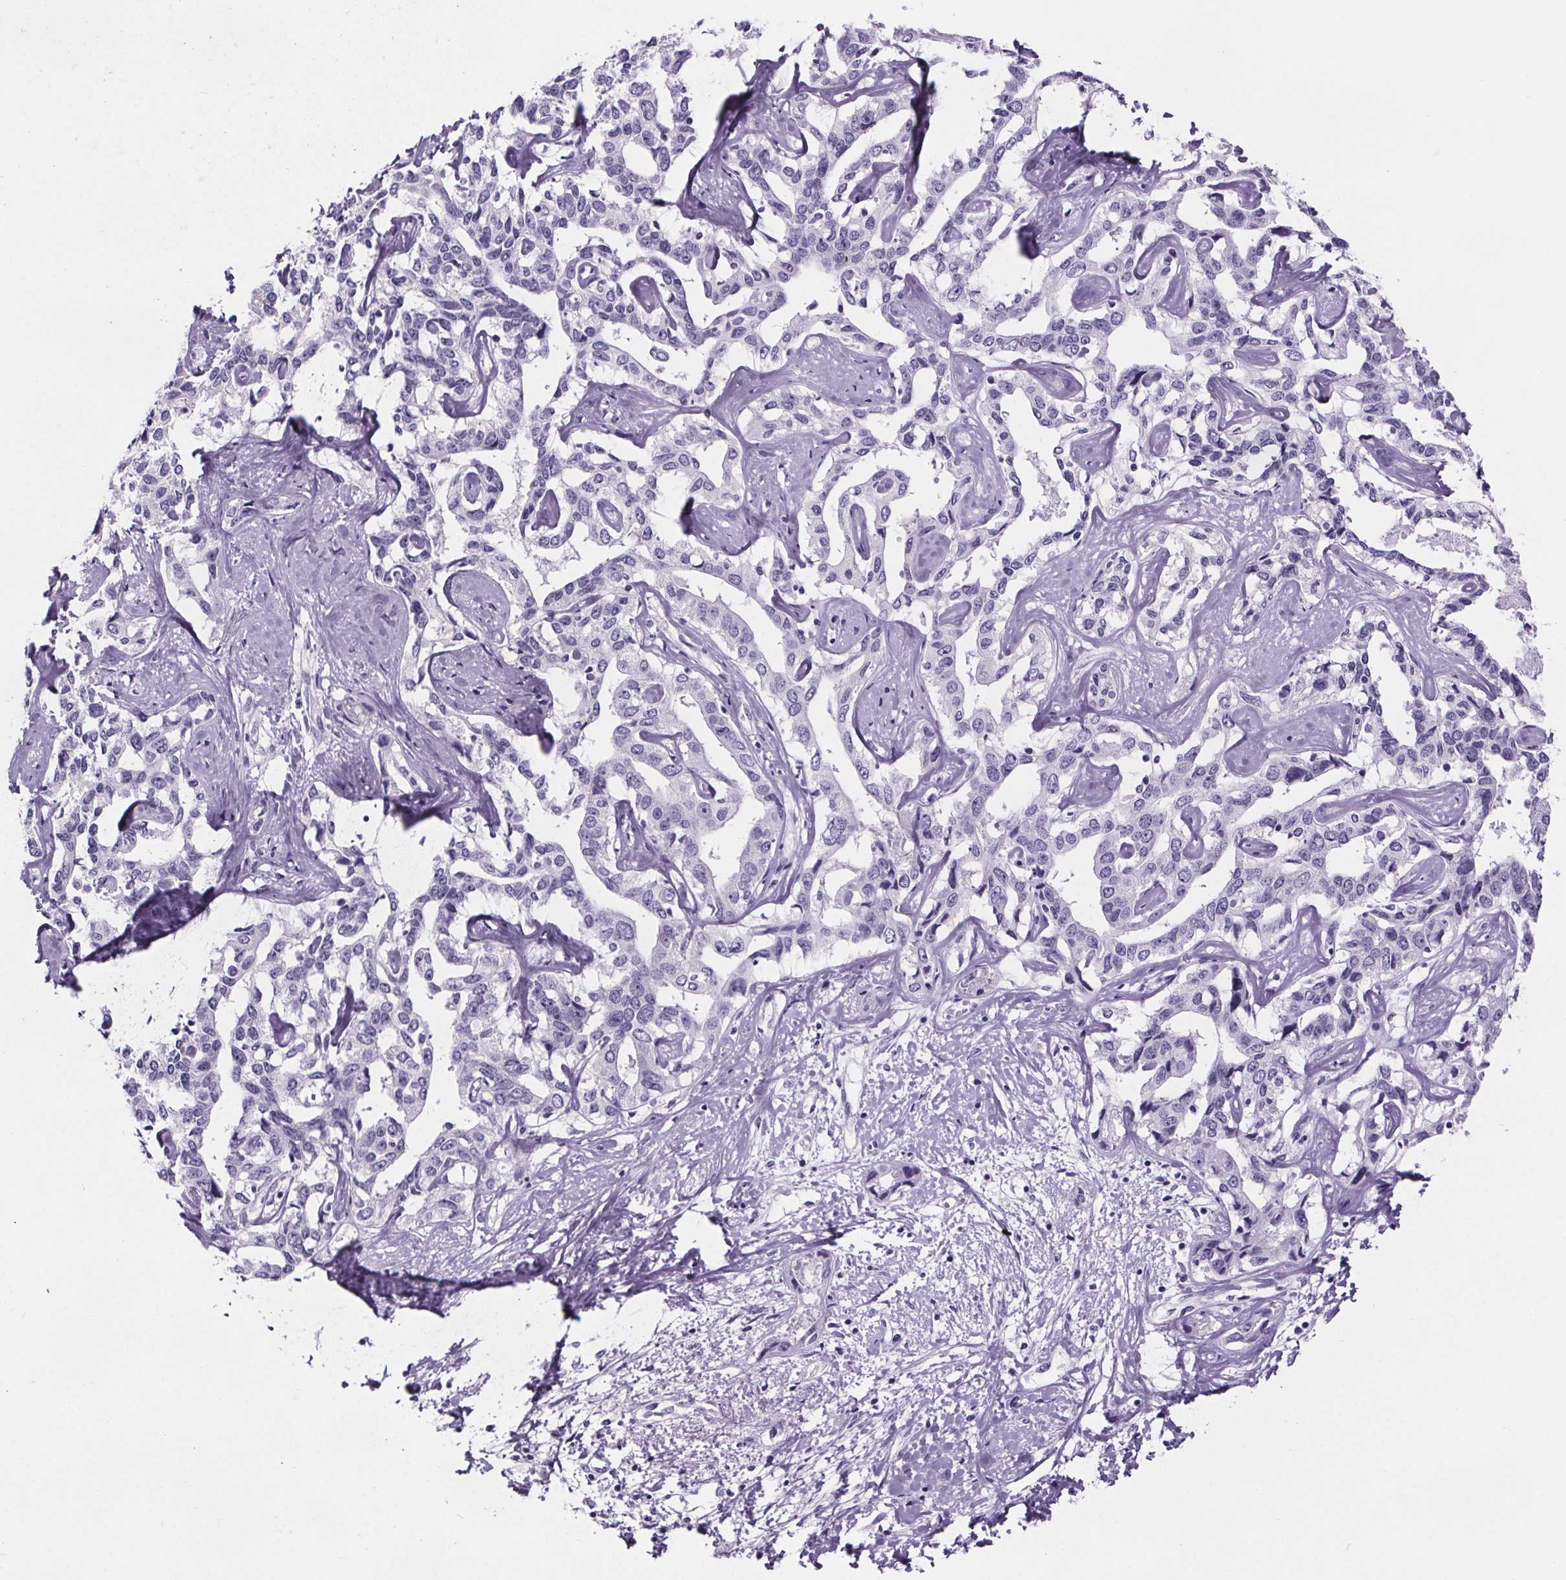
{"staining": {"intensity": "negative", "quantity": "none", "location": "none"}, "tissue": "liver cancer", "cell_type": "Tumor cells", "image_type": "cancer", "snomed": [{"axis": "morphology", "description": "Cholangiocarcinoma"}, {"axis": "topography", "description": "Liver"}], "caption": "Micrograph shows no significant protein expression in tumor cells of liver cancer (cholangiocarcinoma).", "gene": "CUBN", "patient": {"sex": "male", "age": 59}}